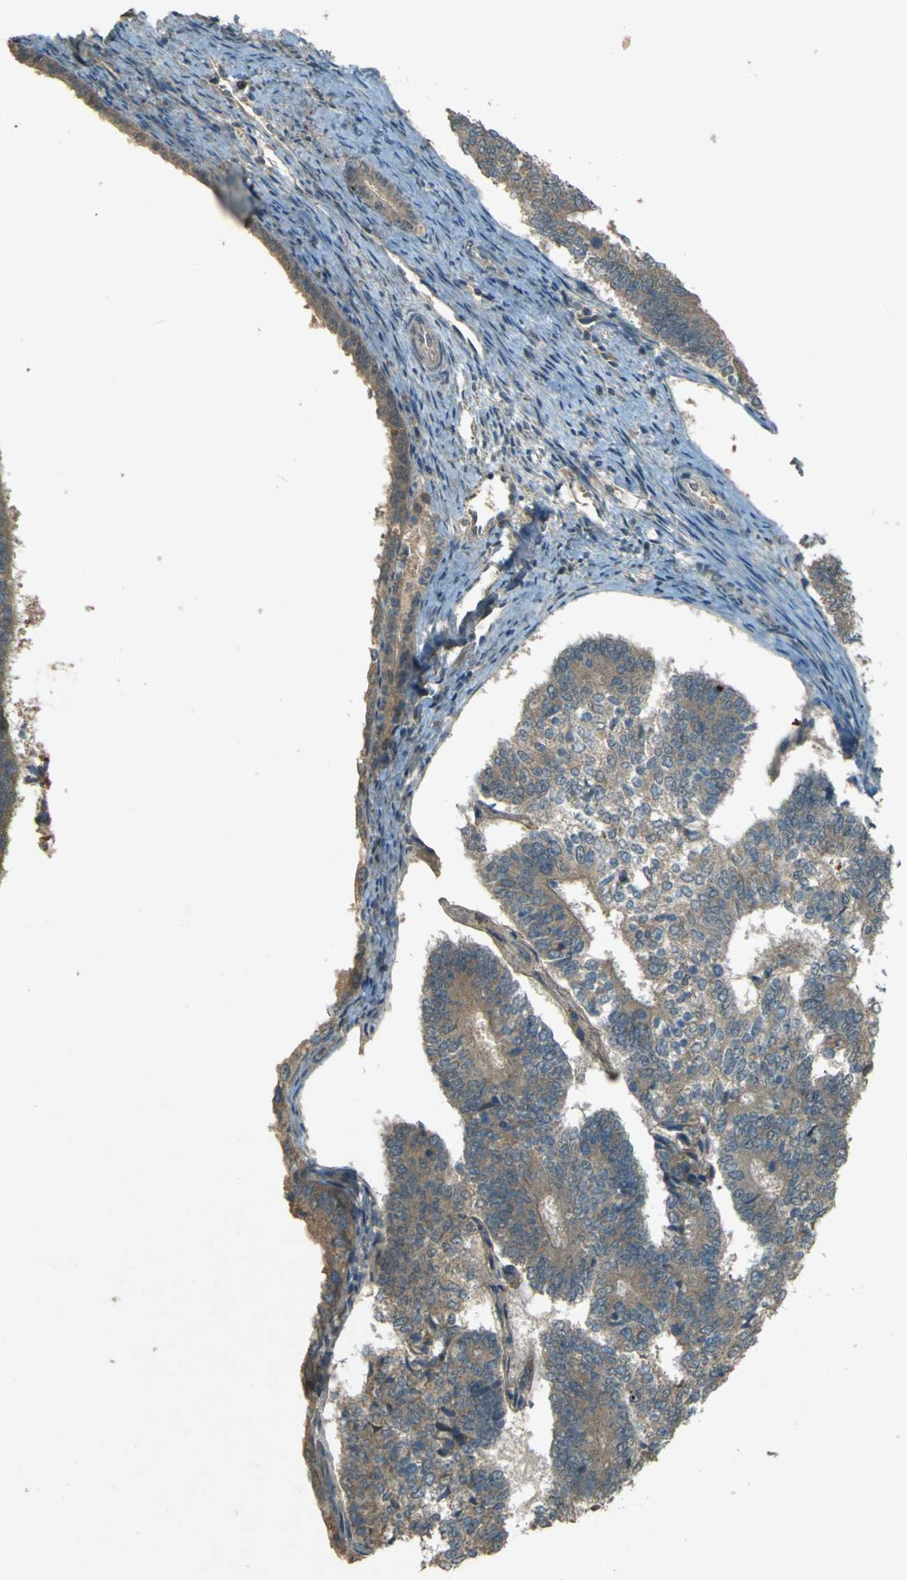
{"staining": {"intensity": "weak", "quantity": ">75%", "location": "cytoplasmic/membranous"}, "tissue": "endometrial cancer", "cell_type": "Tumor cells", "image_type": "cancer", "snomed": [{"axis": "morphology", "description": "Adenocarcinoma, NOS"}, {"axis": "topography", "description": "Endometrium"}], "caption": "Human endometrial cancer stained with a protein marker displays weak staining in tumor cells.", "gene": "MPDZ", "patient": {"sex": "female", "age": 70}}